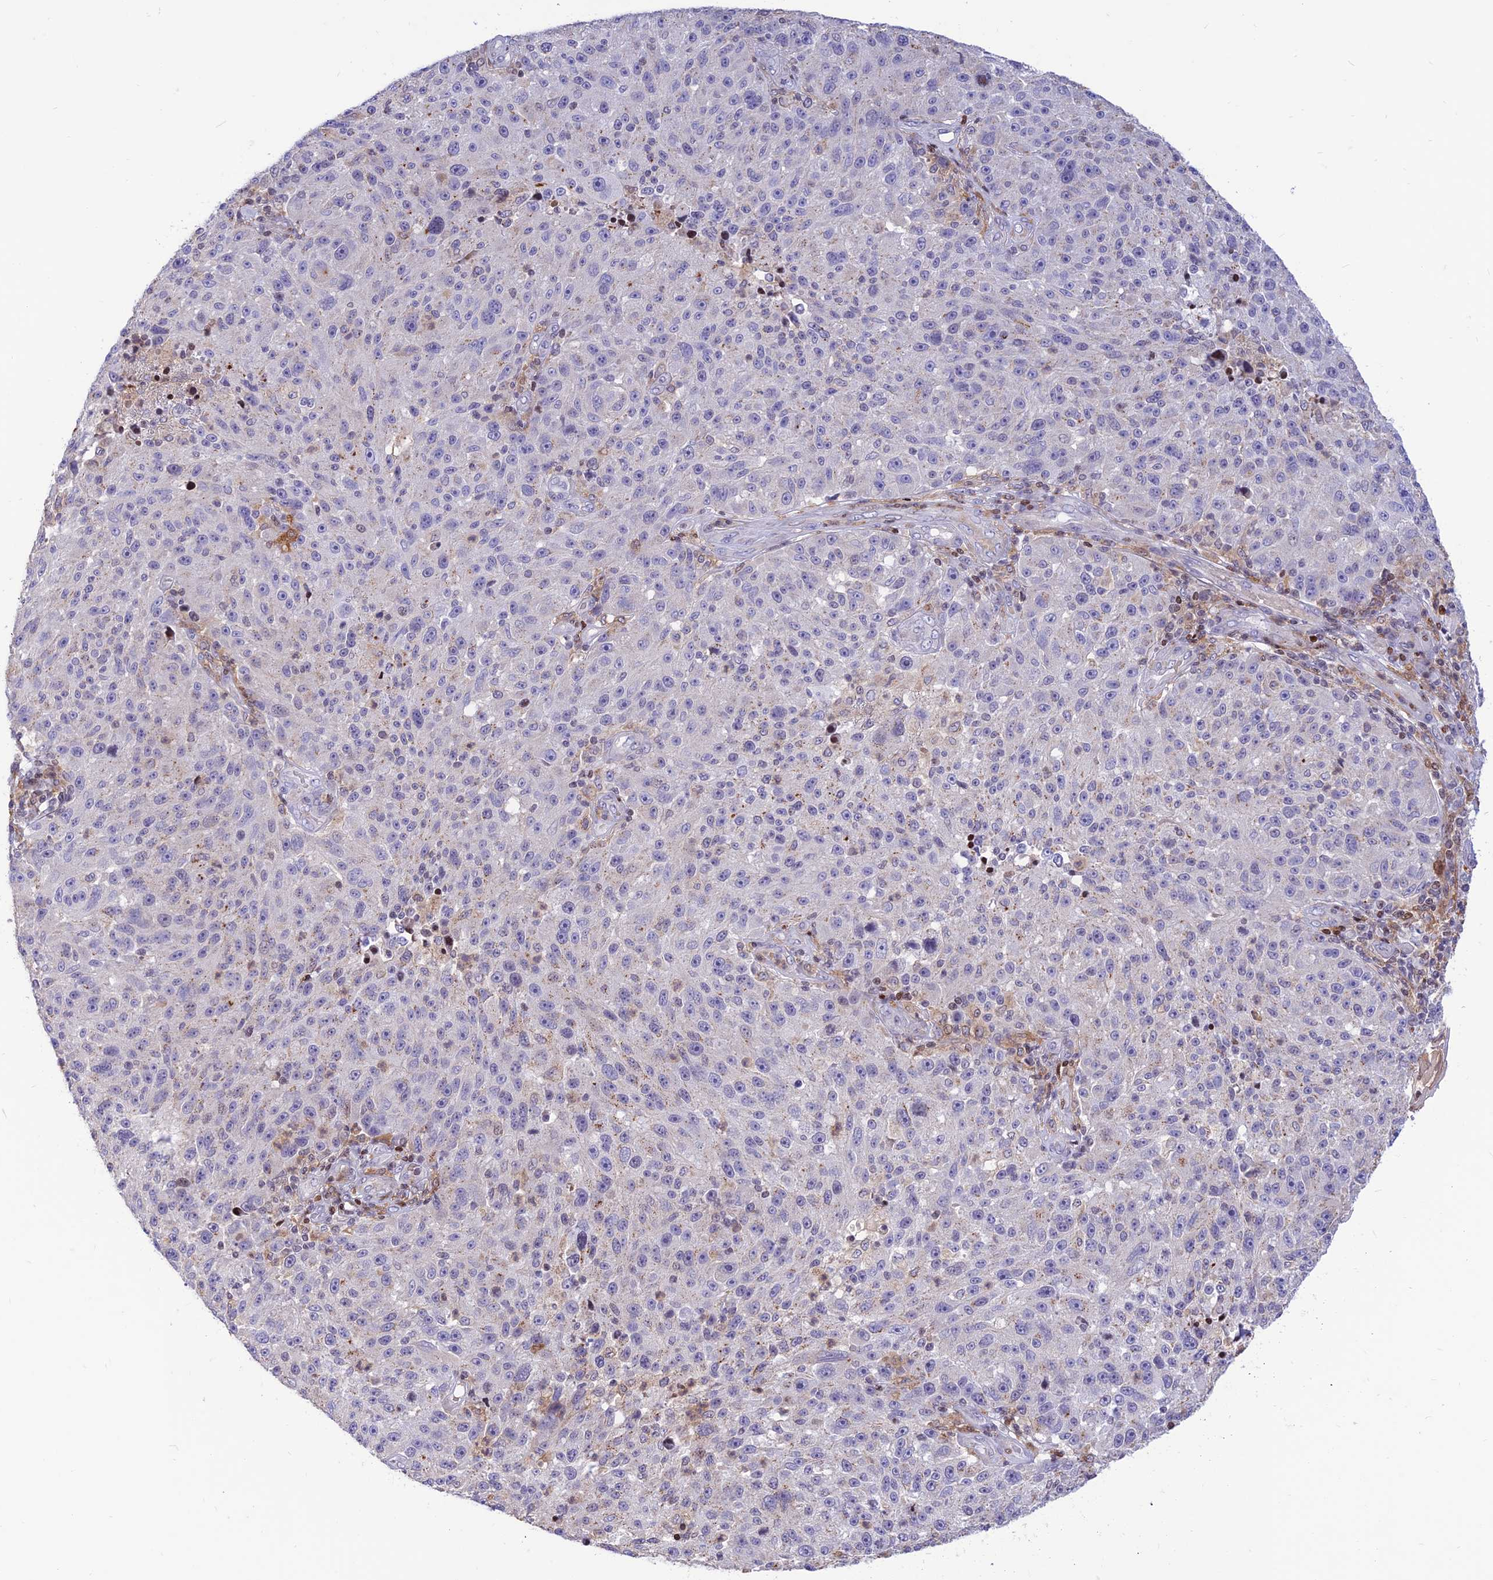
{"staining": {"intensity": "negative", "quantity": "none", "location": "none"}, "tissue": "melanoma", "cell_type": "Tumor cells", "image_type": "cancer", "snomed": [{"axis": "morphology", "description": "Malignant melanoma, NOS"}, {"axis": "topography", "description": "Skin"}], "caption": "This is a micrograph of IHC staining of melanoma, which shows no staining in tumor cells.", "gene": "FAM186B", "patient": {"sex": "male", "age": 53}}